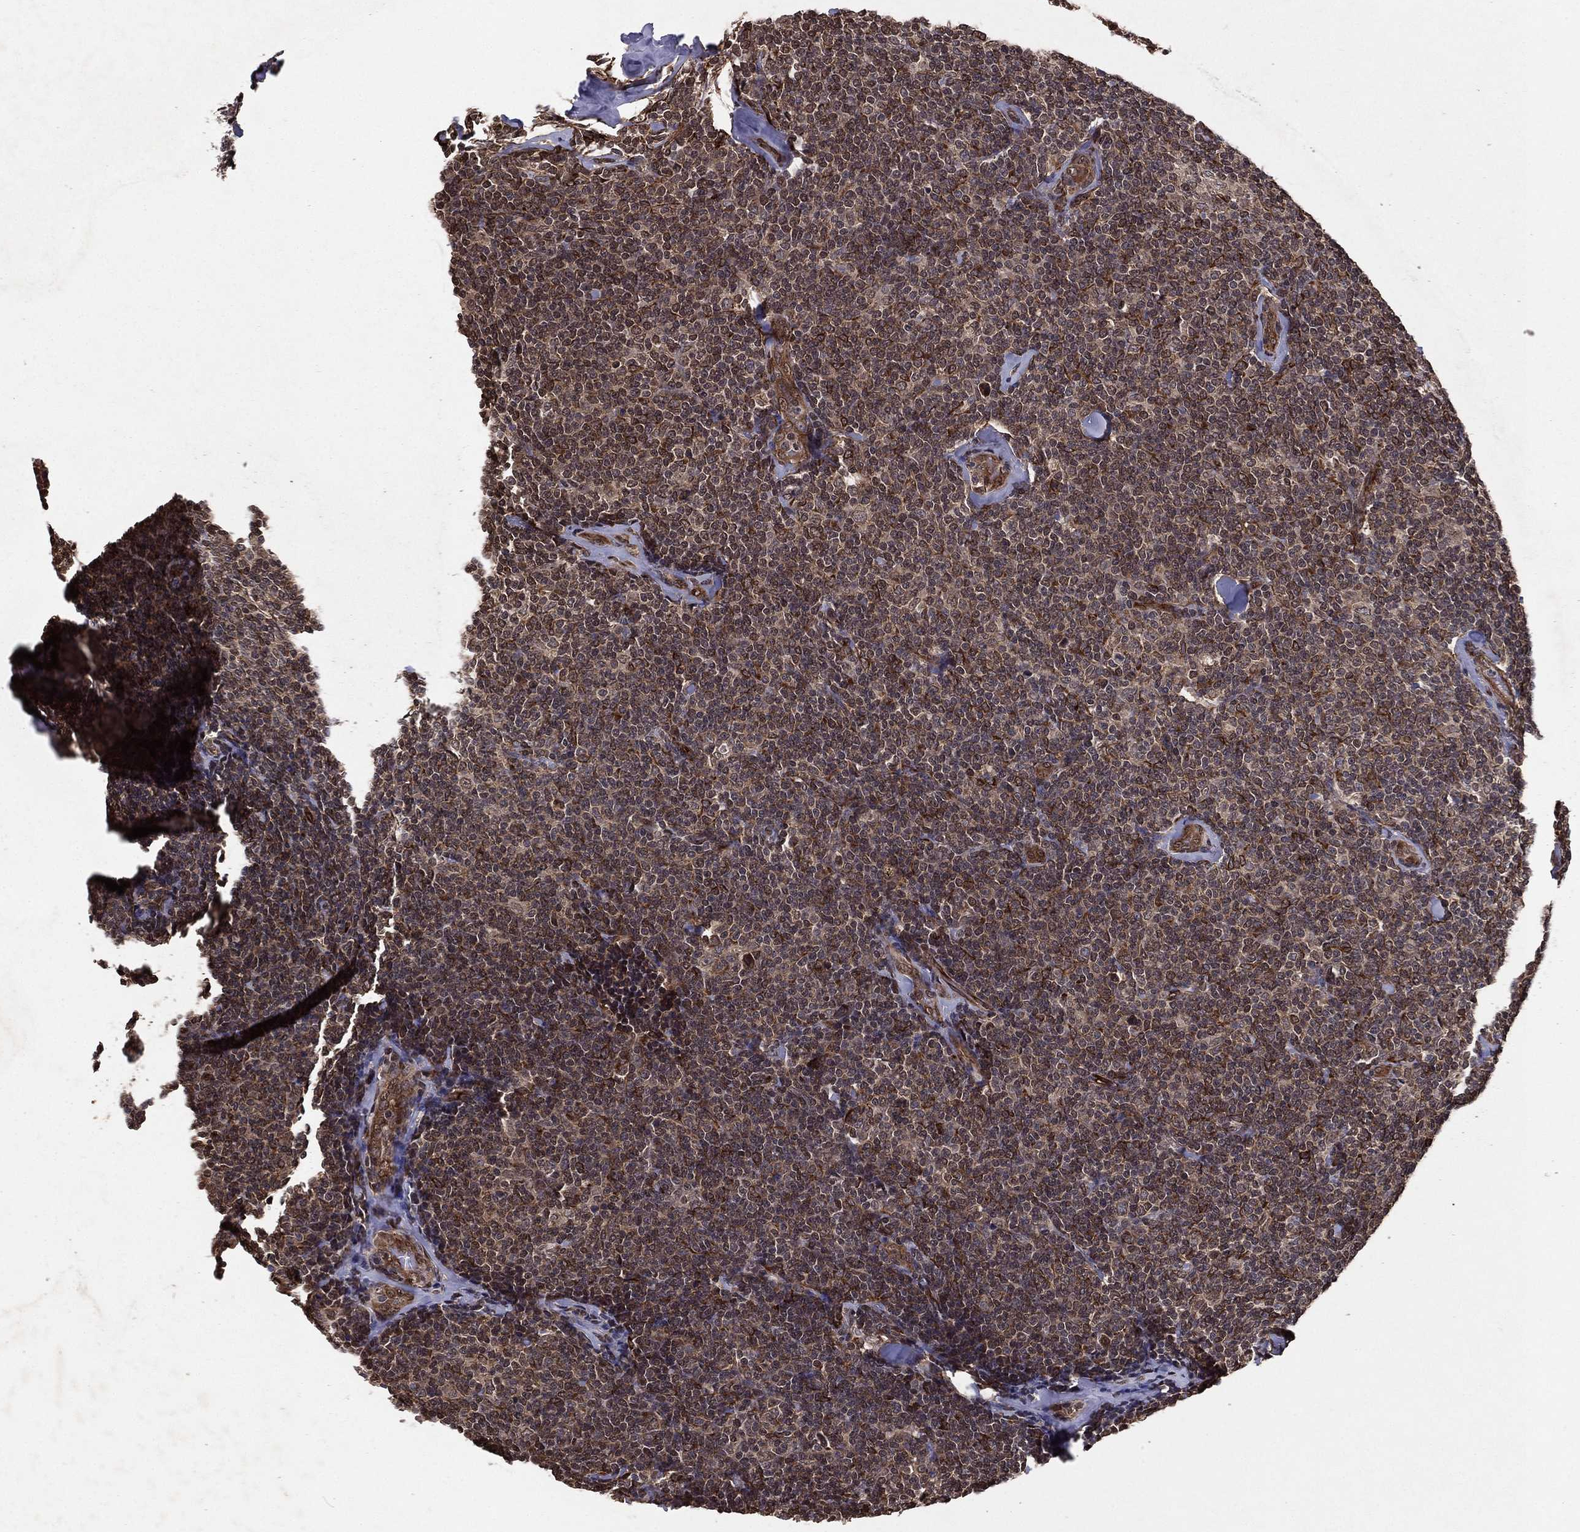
{"staining": {"intensity": "negative", "quantity": "none", "location": "none"}, "tissue": "lymphoma", "cell_type": "Tumor cells", "image_type": "cancer", "snomed": [{"axis": "morphology", "description": "Malignant lymphoma, non-Hodgkin's type, Low grade"}, {"axis": "topography", "description": "Lymph node"}], "caption": "Tumor cells are negative for protein expression in human lymphoma.", "gene": "CERS2", "patient": {"sex": "female", "age": 56}}